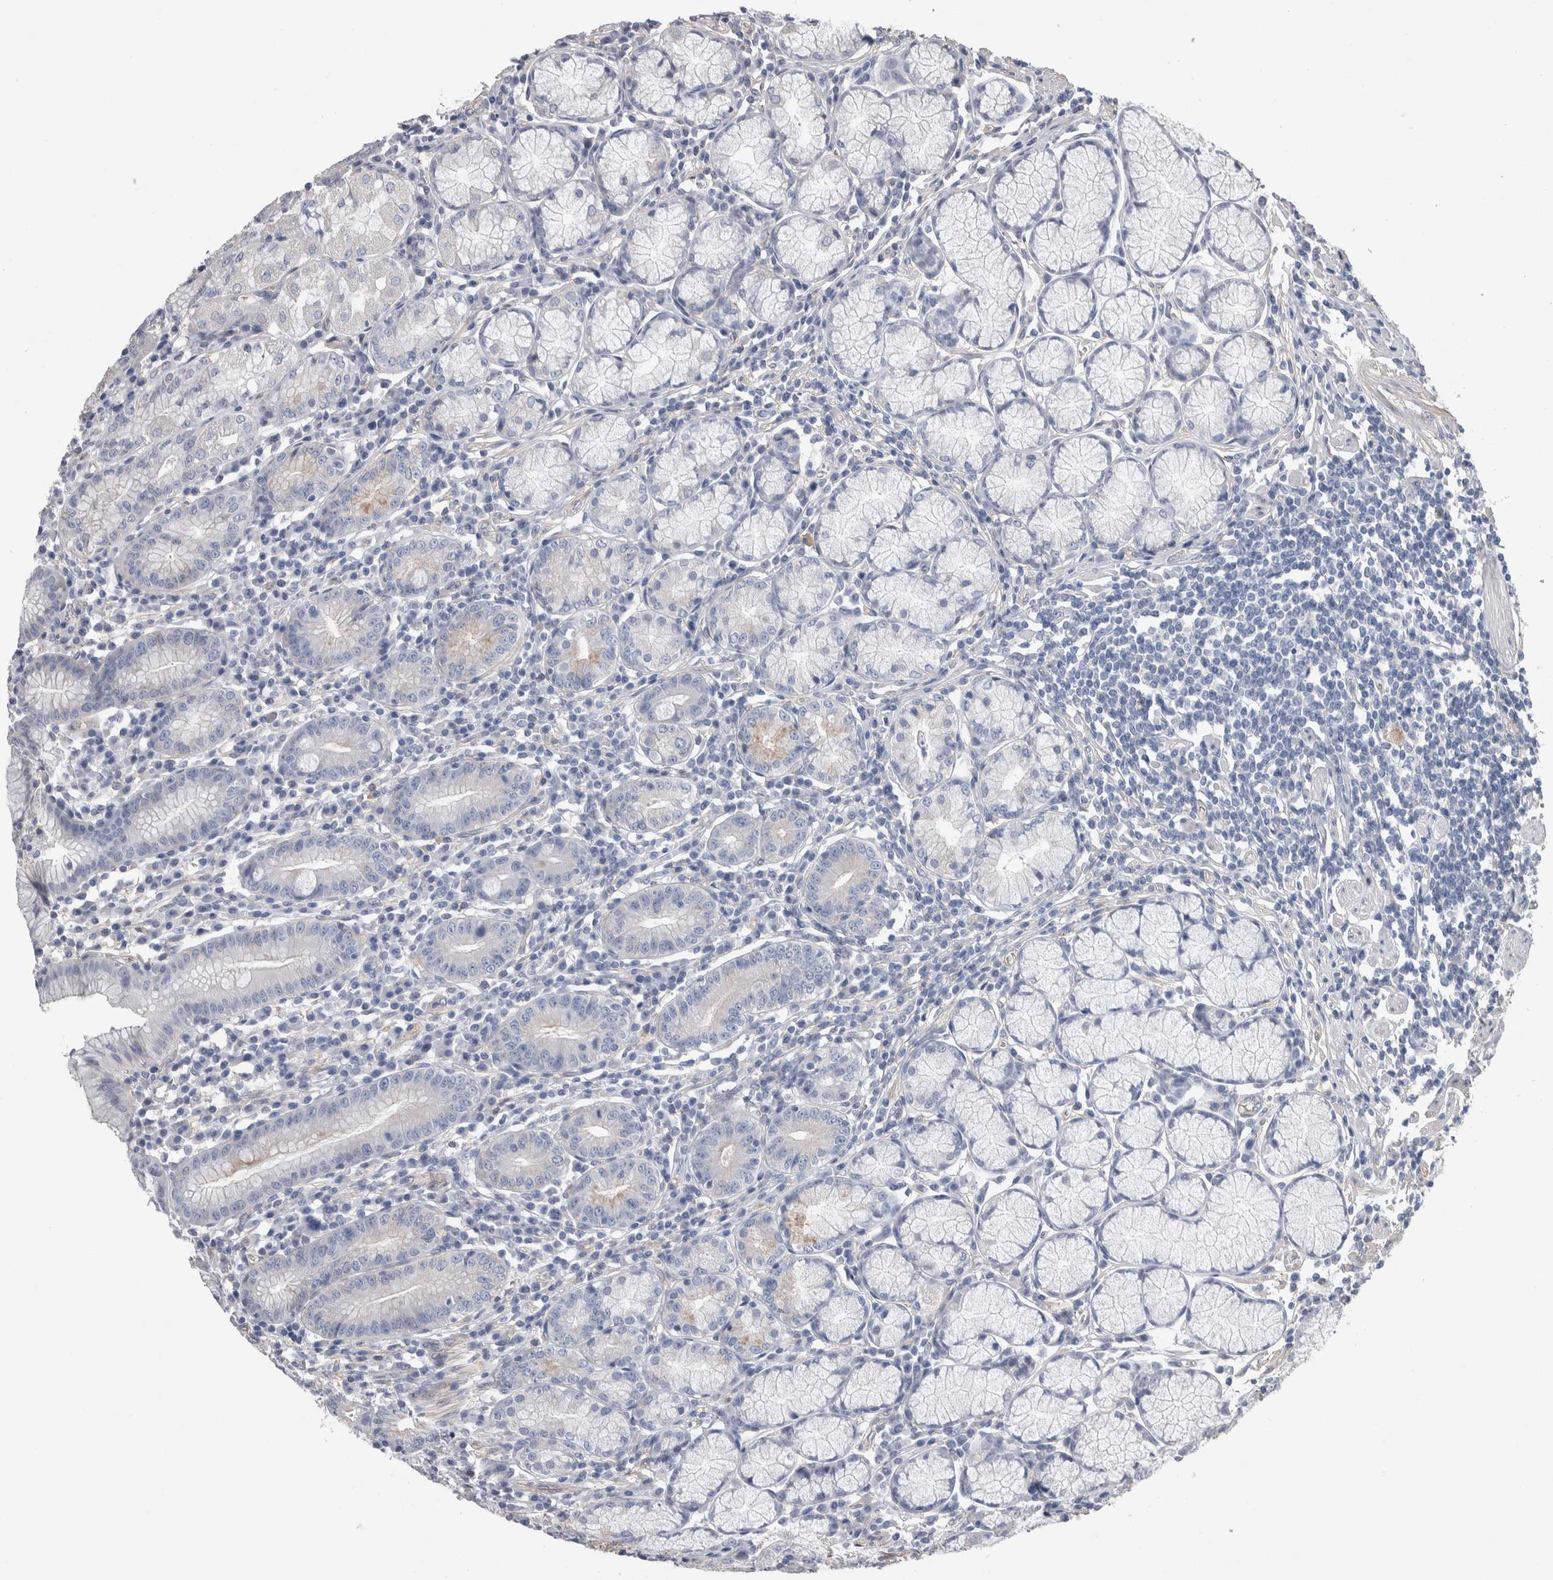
{"staining": {"intensity": "negative", "quantity": "none", "location": "none"}, "tissue": "stomach", "cell_type": "Glandular cells", "image_type": "normal", "snomed": [{"axis": "morphology", "description": "Normal tissue, NOS"}, {"axis": "topography", "description": "Stomach"}], "caption": "Immunohistochemistry (IHC) micrograph of normal stomach: human stomach stained with DAB (3,3'-diaminobenzidine) reveals no significant protein staining in glandular cells. (DAB immunohistochemistry (IHC) visualized using brightfield microscopy, high magnification).", "gene": "GCNA", "patient": {"sex": "male", "age": 55}}